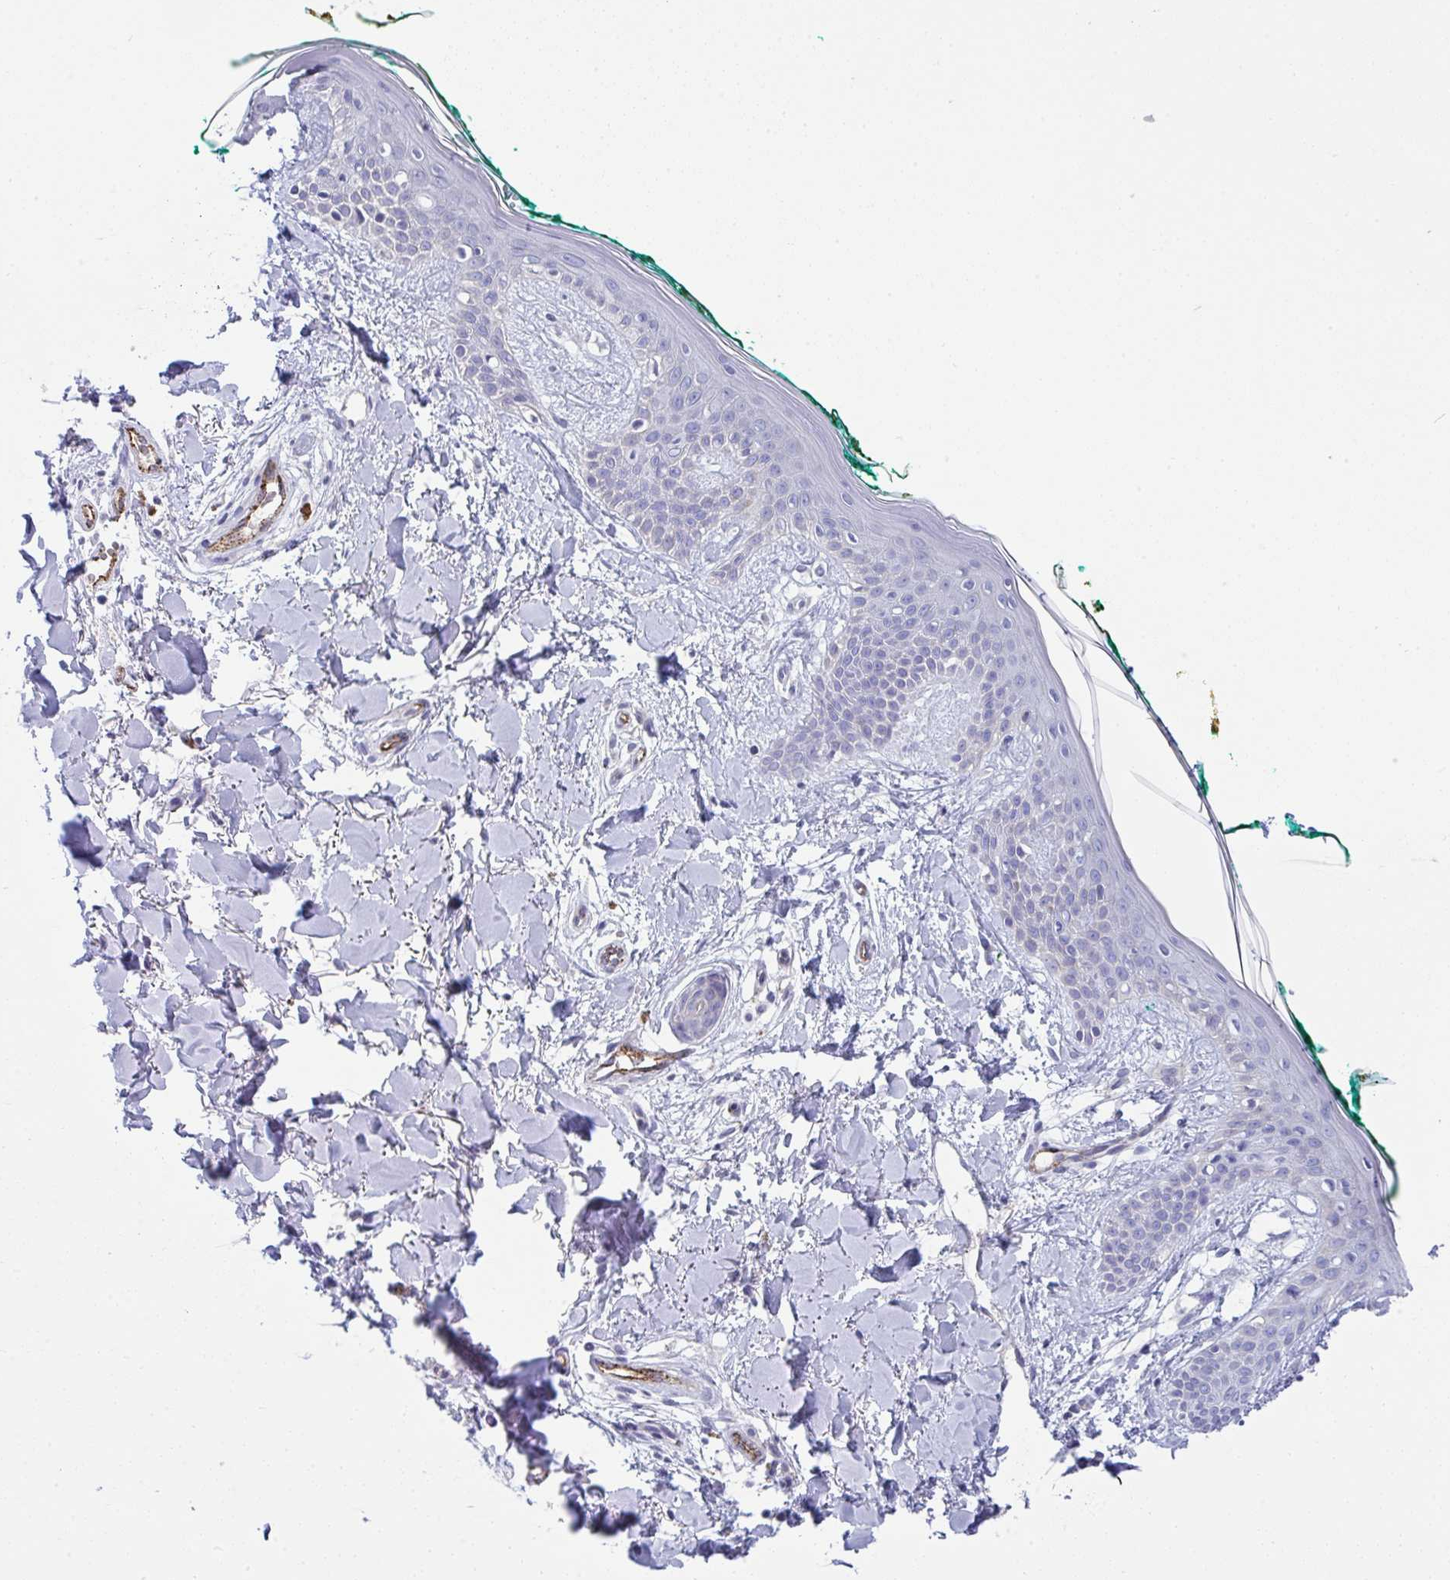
{"staining": {"intensity": "negative", "quantity": "none", "location": "none"}, "tissue": "skin", "cell_type": "Fibroblasts", "image_type": "normal", "snomed": [{"axis": "morphology", "description": "Normal tissue, NOS"}, {"axis": "topography", "description": "Skin"}], "caption": "Immunohistochemistry photomicrograph of unremarkable human skin stained for a protein (brown), which exhibits no expression in fibroblasts. The staining was performed using DAB (3,3'-diaminobenzidine) to visualize the protein expression in brown, while the nuclei were stained in blue with hematoxylin (Magnification: 20x).", "gene": "TOR1AIP2", "patient": {"sex": "female", "age": 34}}